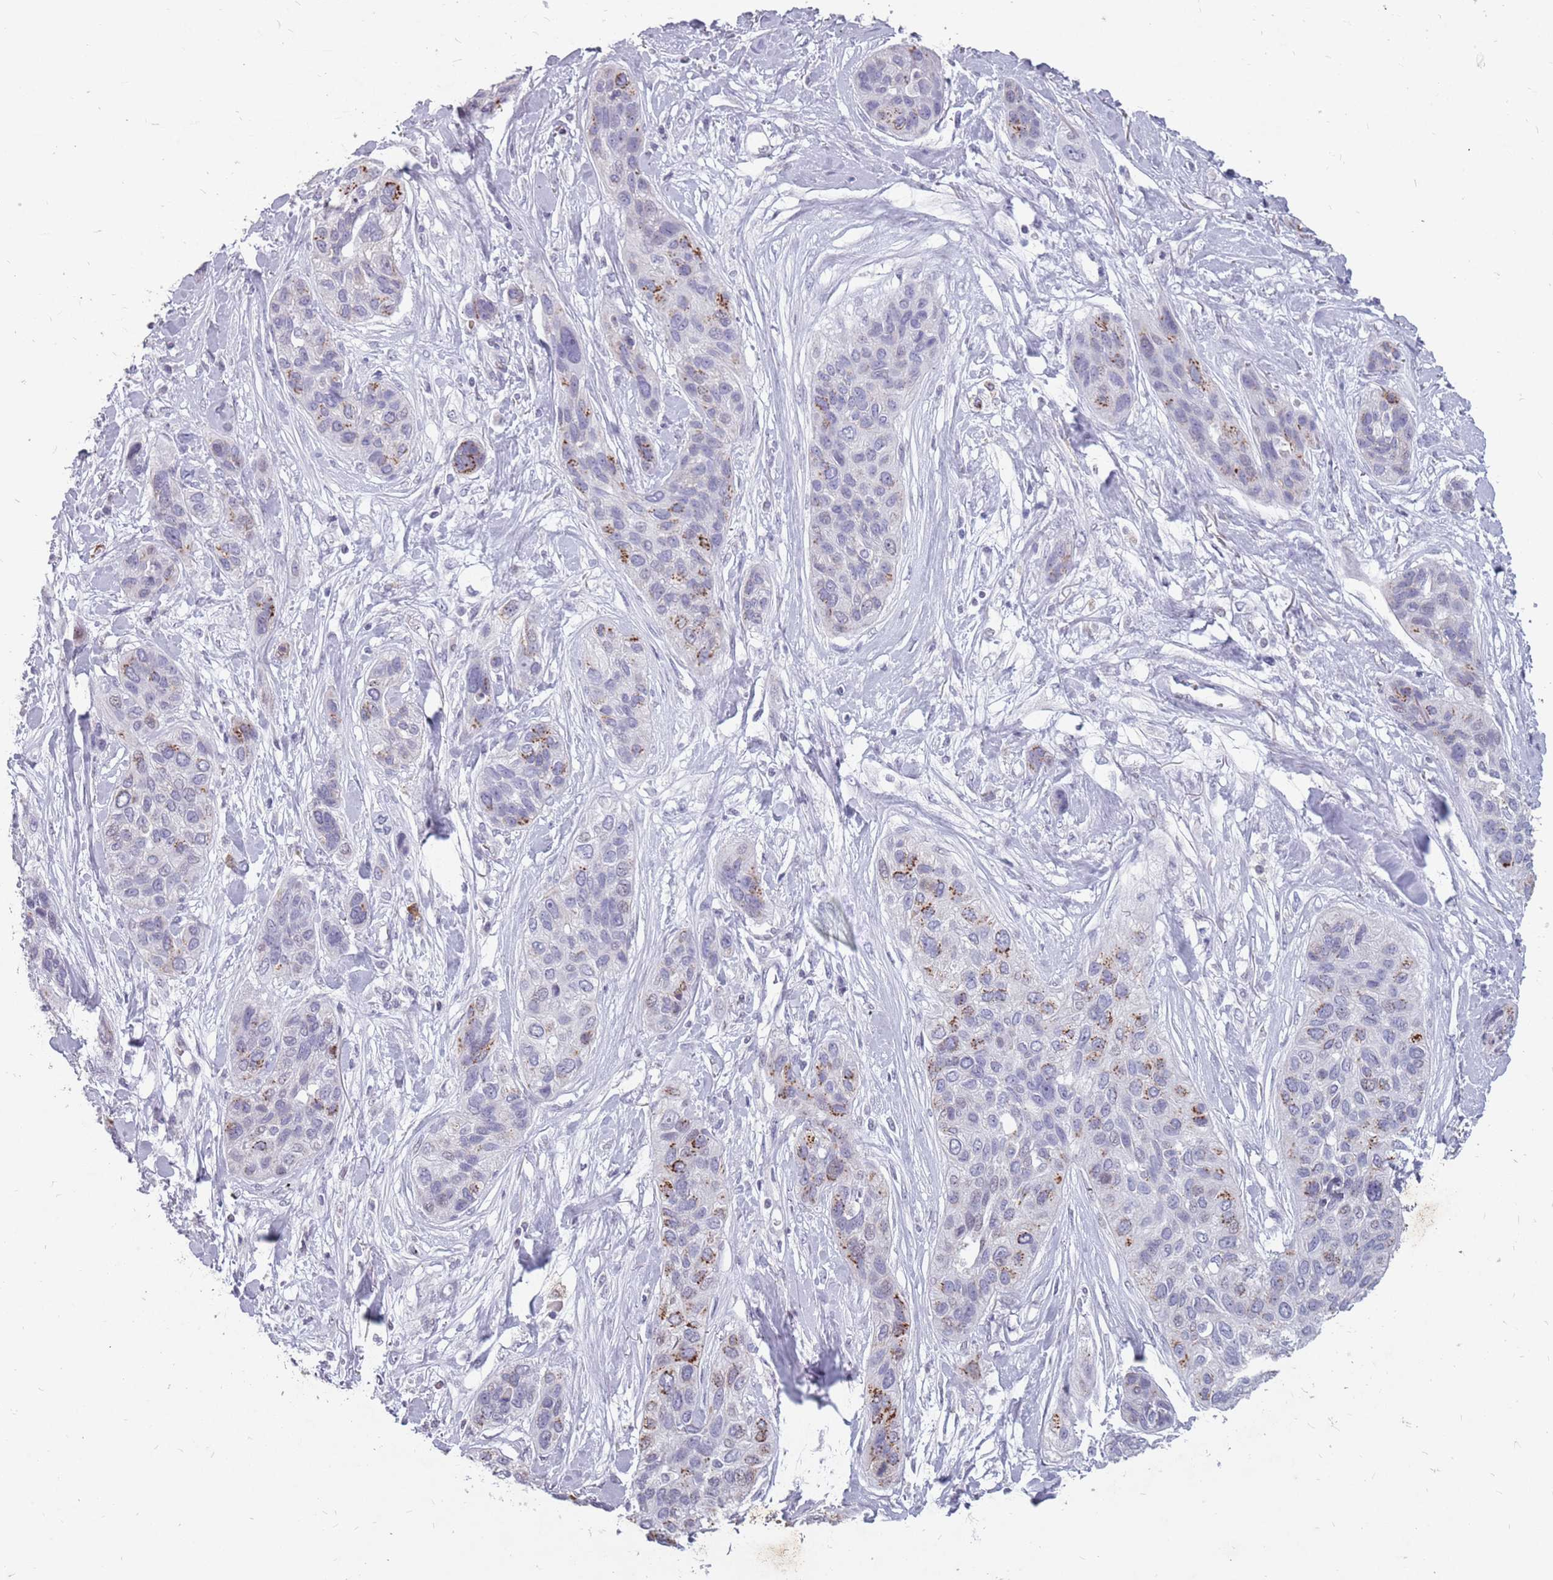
{"staining": {"intensity": "moderate", "quantity": "<25%", "location": "cytoplasmic/membranous"}, "tissue": "lung cancer", "cell_type": "Tumor cells", "image_type": "cancer", "snomed": [{"axis": "morphology", "description": "Squamous cell carcinoma, NOS"}, {"axis": "topography", "description": "Lung"}], "caption": "Lung cancer stained for a protein (brown) displays moderate cytoplasmic/membranous positive staining in approximately <25% of tumor cells.", "gene": "NEK6", "patient": {"sex": "female", "age": 70}}